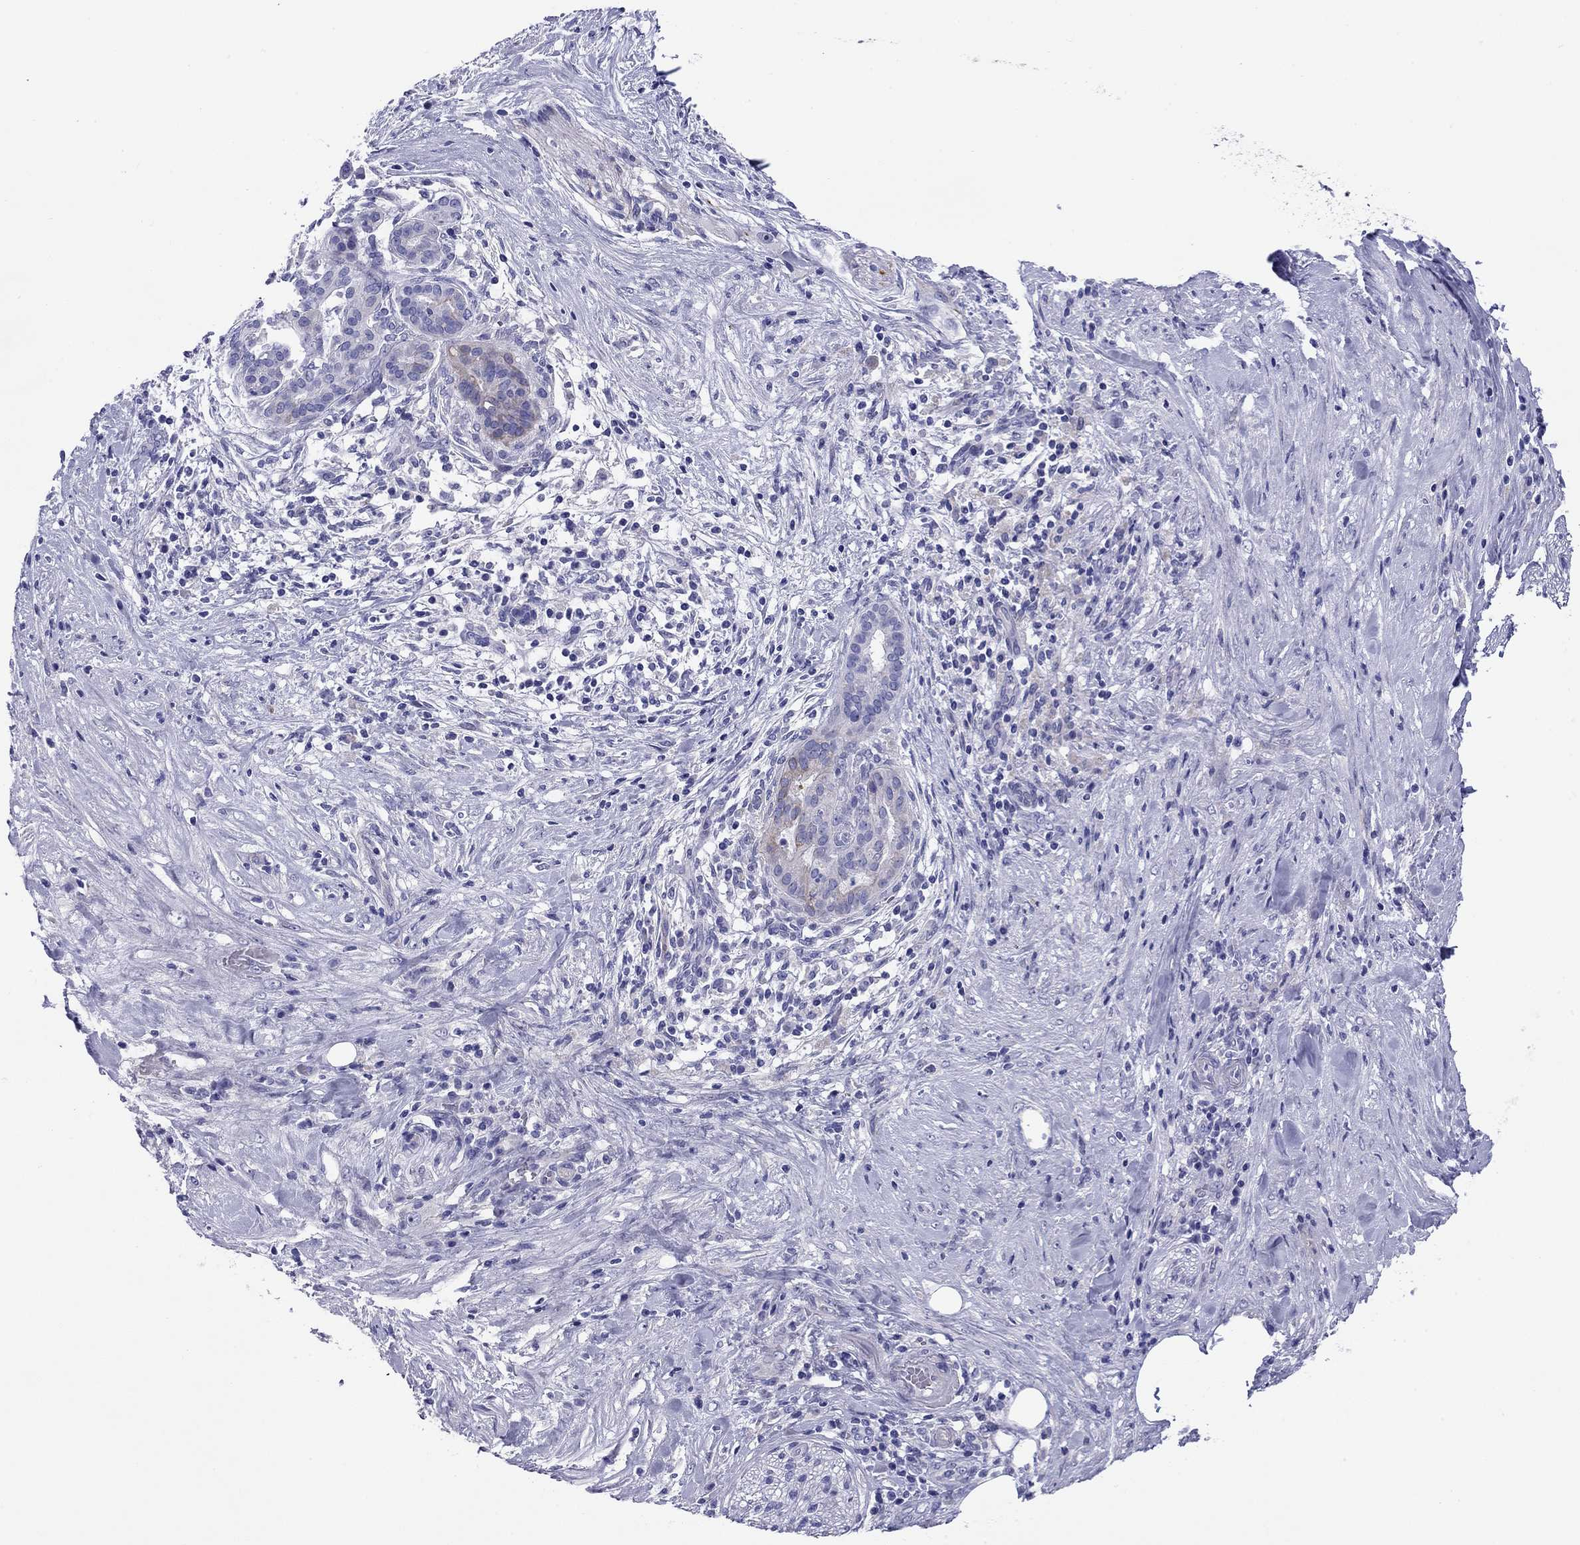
{"staining": {"intensity": "weak", "quantity": "<25%", "location": "cytoplasmic/membranous"}, "tissue": "pancreatic cancer", "cell_type": "Tumor cells", "image_type": "cancer", "snomed": [{"axis": "morphology", "description": "Adenocarcinoma, NOS"}, {"axis": "topography", "description": "Pancreas"}], "caption": "Immunohistochemical staining of human adenocarcinoma (pancreatic) exhibits no significant positivity in tumor cells. (DAB IHC with hematoxylin counter stain).", "gene": "CMYA5", "patient": {"sex": "male", "age": 44}}